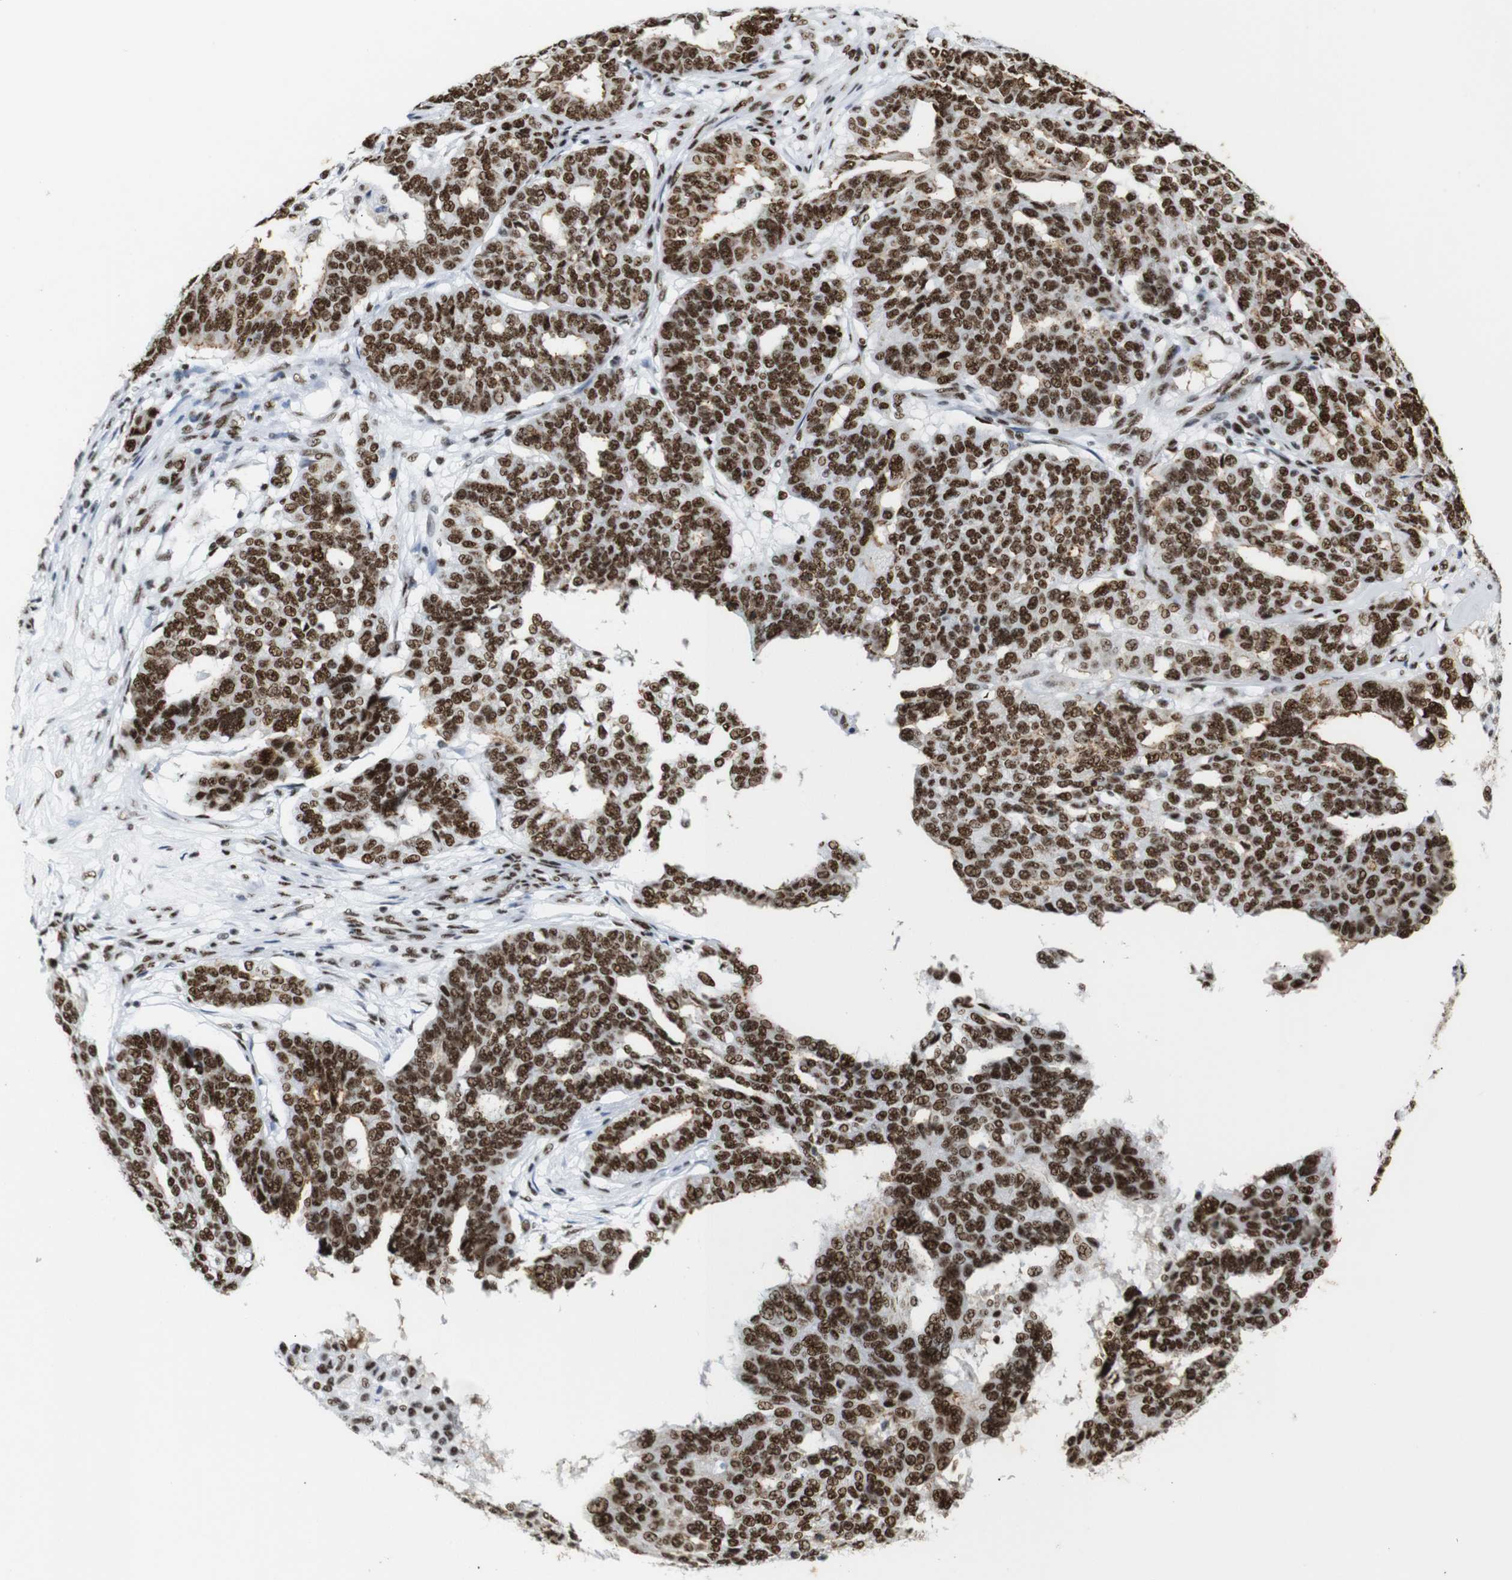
{"staining": {"intensity": "strong", "quantity": ">75%", "location": "nuclear"}, "tissue": "ovarian cancer", "cell_type": "Tumor cells", "image_type": "cancer", "snomed": [{"axis": "morphology", "description": "Cystadenocarcinoma, serous, NOS"}, {"axis": "topography", "description": "Ovary"}], "caption": "The histopathology image reveals immunohistochemical staining of ovarian serous cystadenocarcinoma. There is strong nuclear expression is seen in approximately >75% of tumor cells. The staining was performed using DAB to visualize the protein expression in brown, while the nuclei were stained in blue with hematoxylin (Magnification: 20x).", "gene": "TRA2B", "patient": {"sex": "female", "age": 59}}